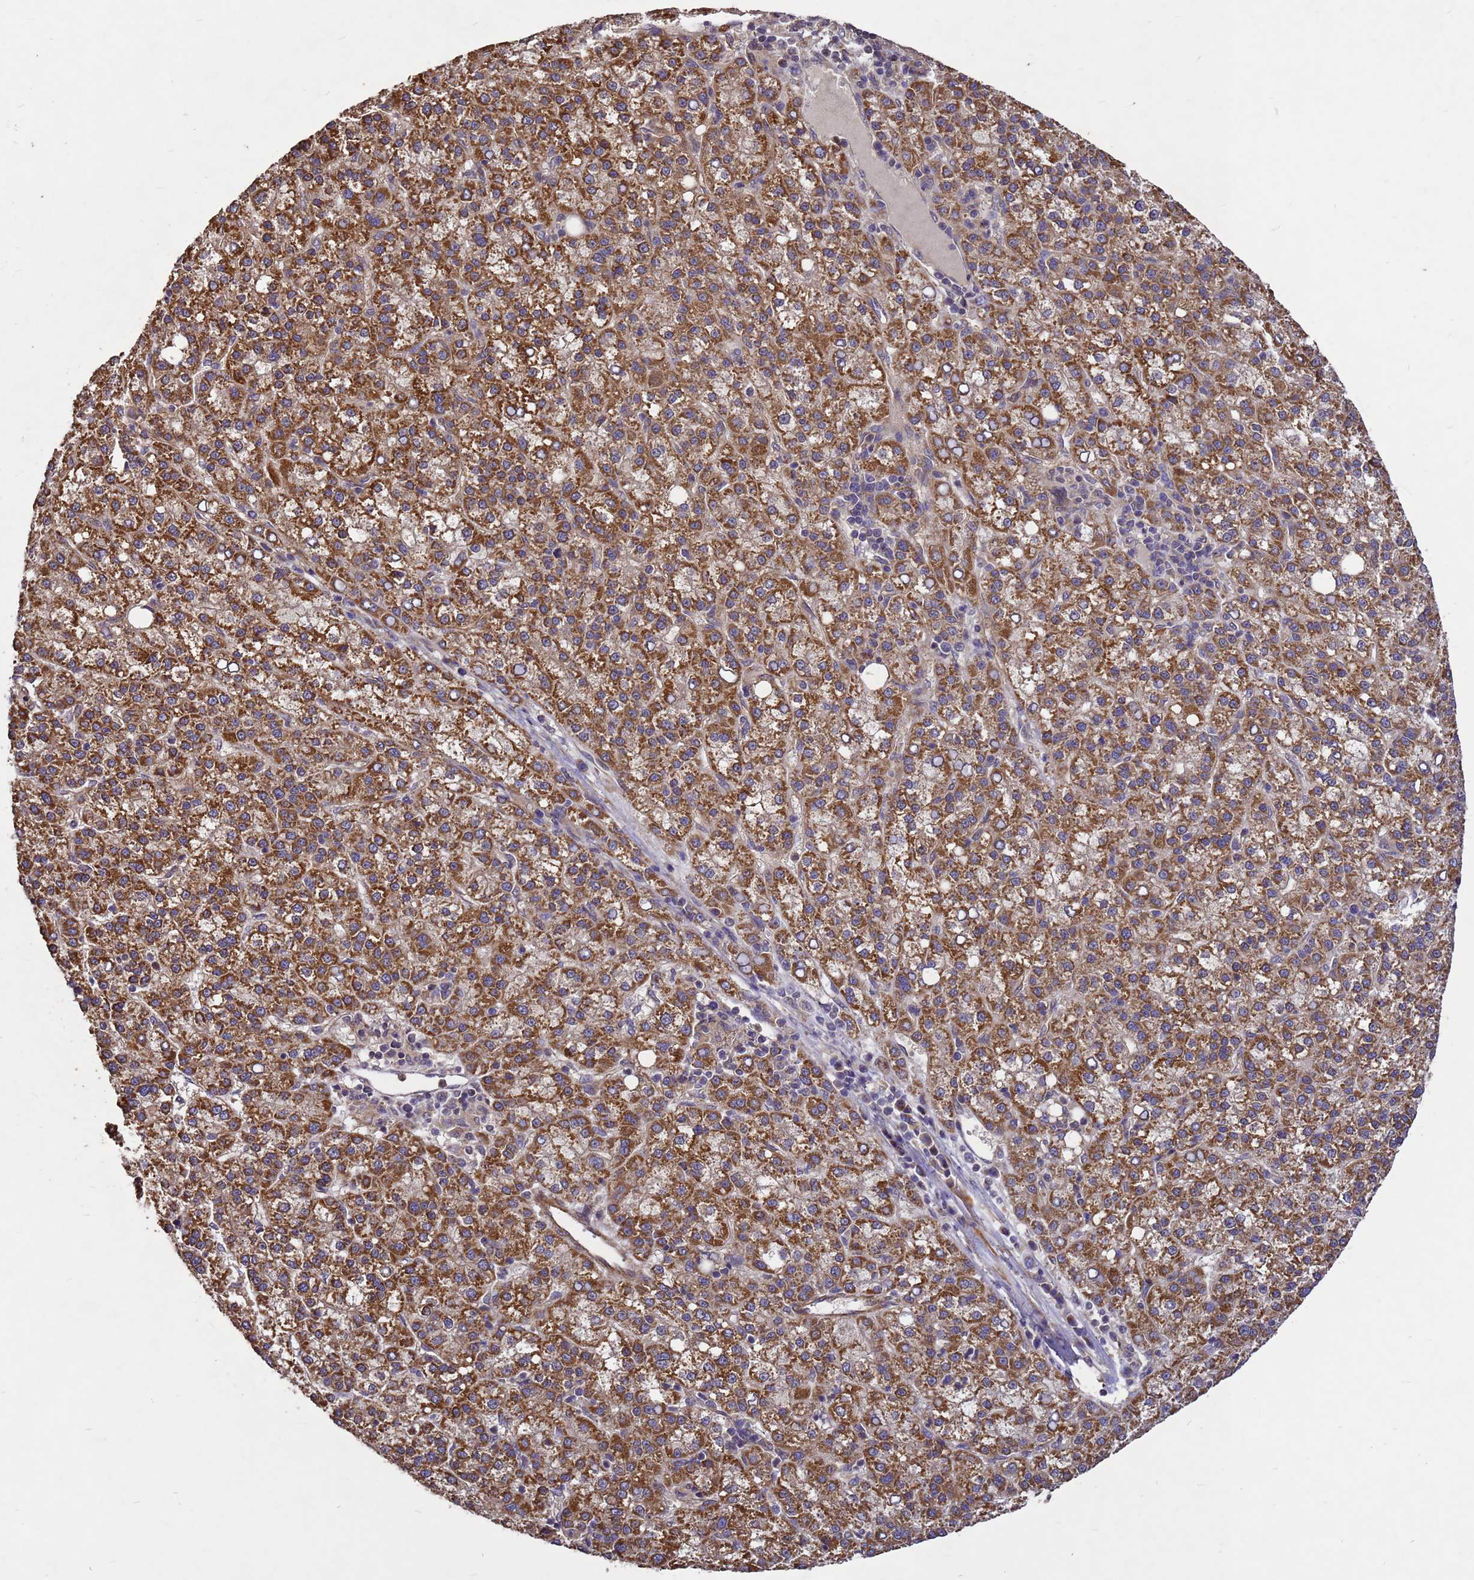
{"staining": {"intensity": "moderate", "quantity": ">75%", "location": "cytoplasmic/membranous"}, "tissue": "liver cancer", "cell_type": "Tumor cells", "image_type": "cancer", "snomed": [{"axis": "morphology", "description": "Carcinoma, Hepatocellular, NOS"}, {"axis": "topography", "description": "Liver"}], "caption": "This image displays liver cancer stained with IHC to label a protein in brown. The cytoplasmic/membranous of tumor cells show moderate positivity for the protein. Nuclei are counter-stained blue.", "gene": "RSPRY1", "patient": {"sex": "female", "age": 58}}